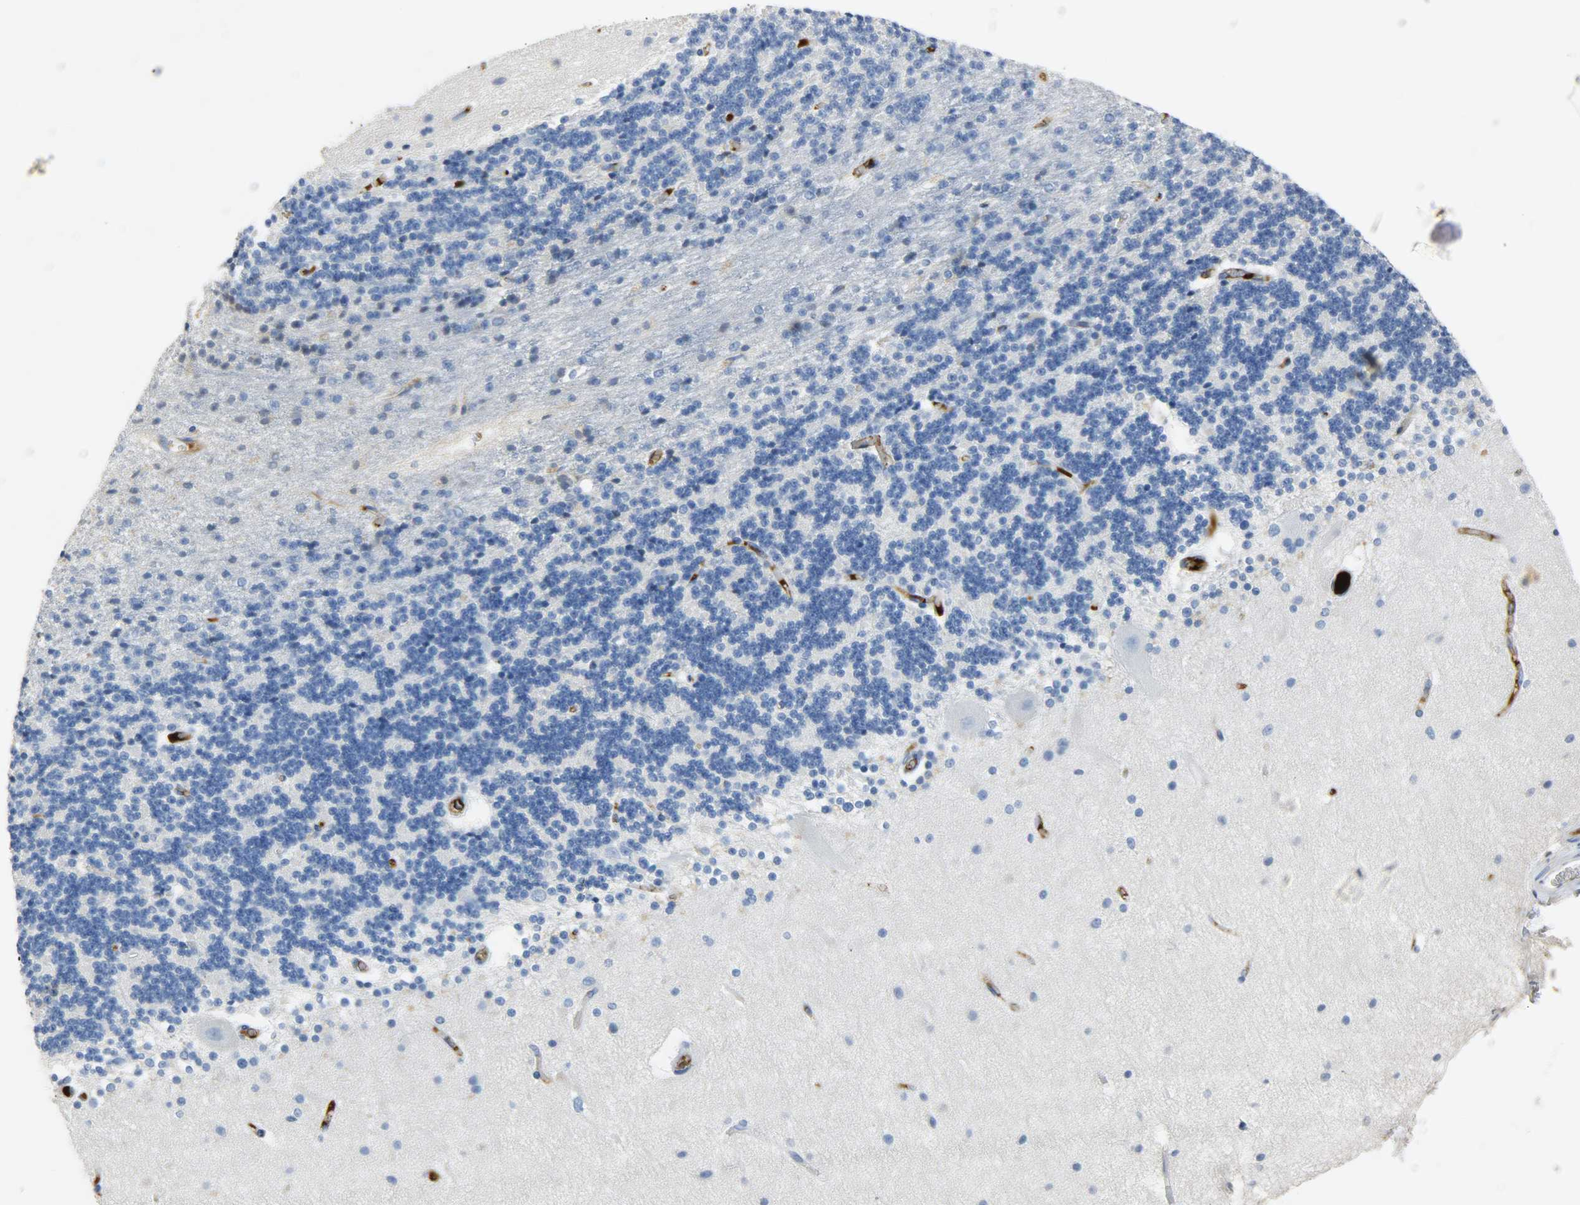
{"staining": {"intensity": "negative", "quantity": "none", "location": "none"}, "tissue": "cerebellum", "cell_type": "Cells in granular layer", "image_type": "normal", "snomed": [{"axis": "morphology", "description": "Normal tissue, NOS"}, {"axis": "topography", "description": "Cerebellum"}], "caption": "IHC histopathology image of normal human cerebellum stained for a protein (brown), which displays no expression in cells in granular layer.", "gene": "CRP", "patient": {"sex": "female", "age": 54}}